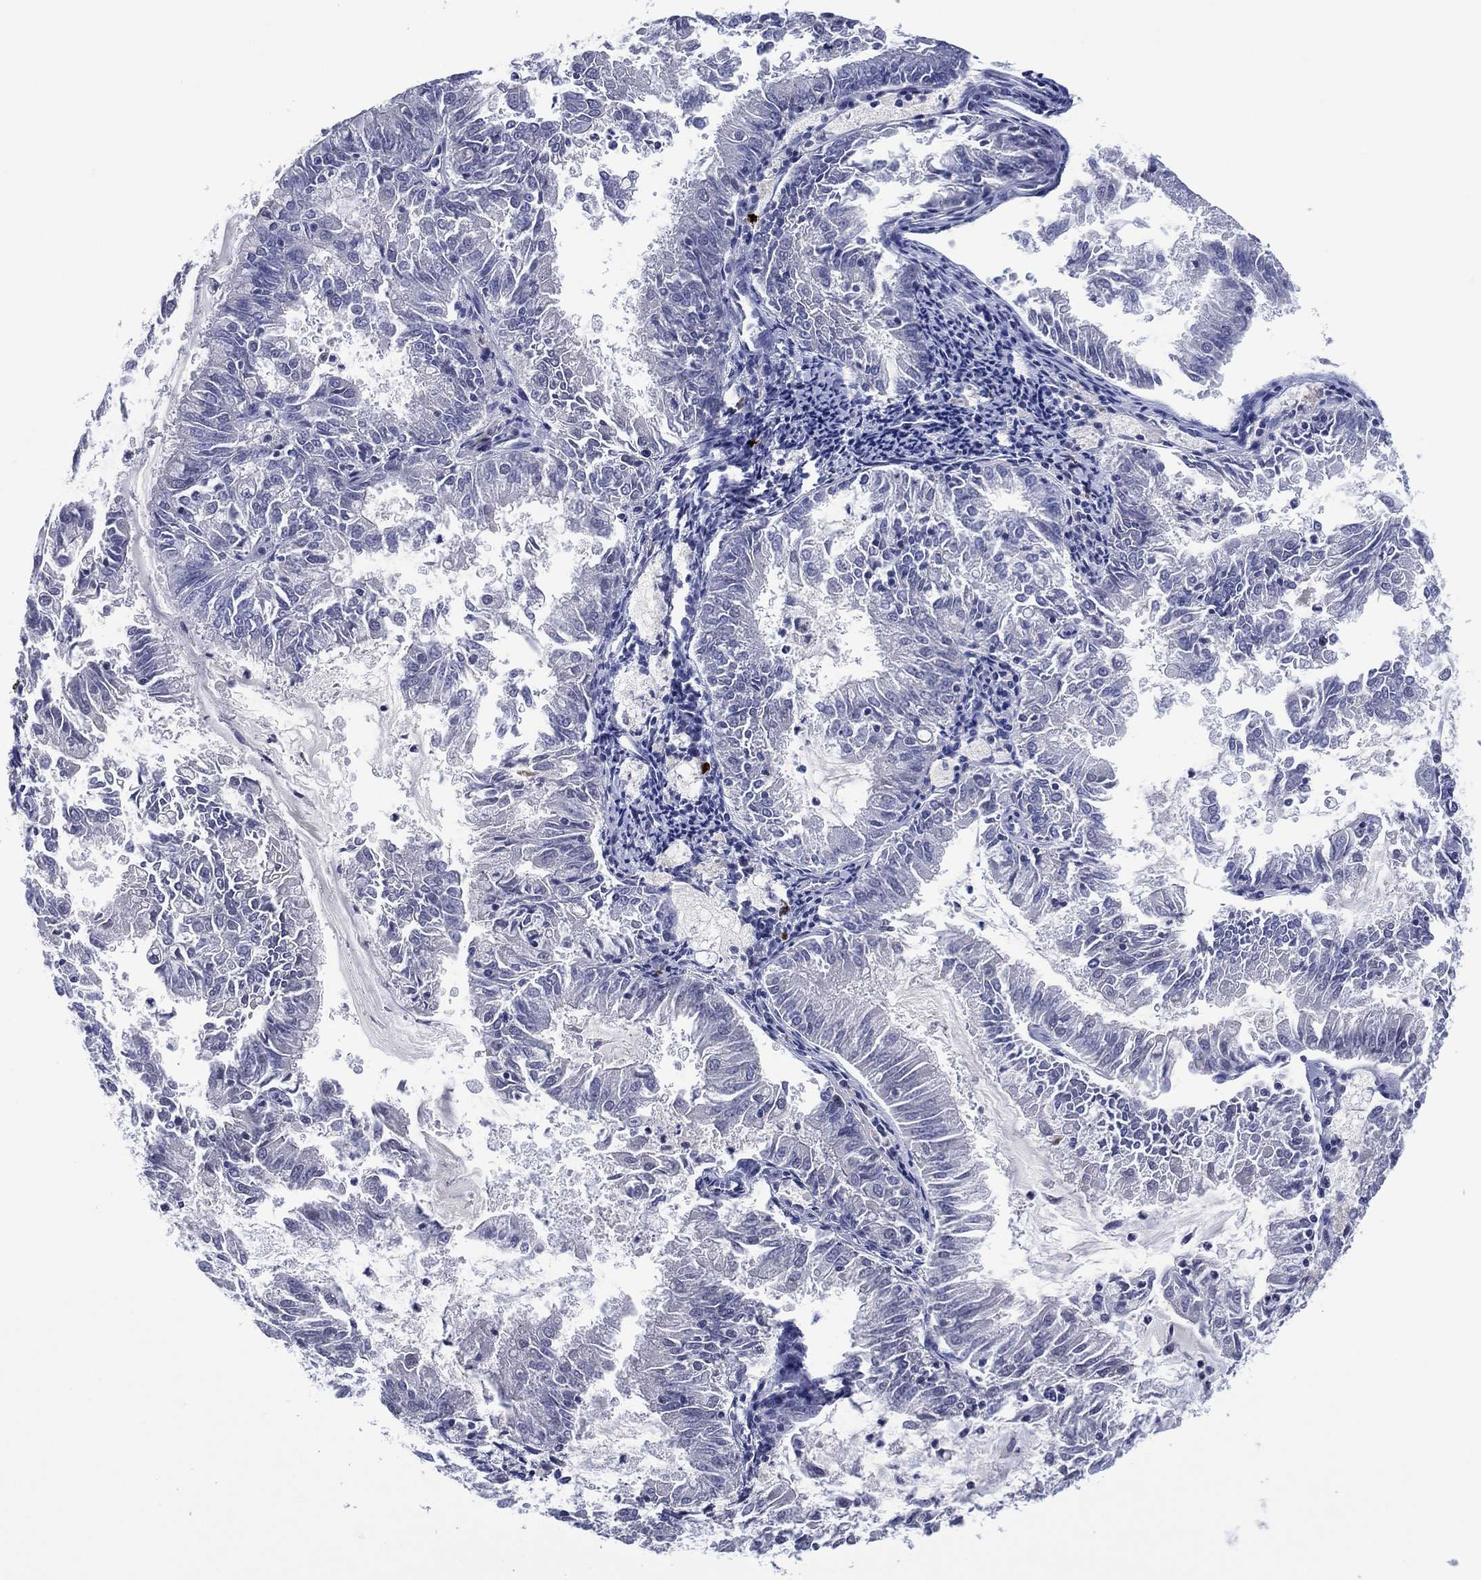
{"staining": {"intensity": "negative", "quantity": "none", "location": "none"}, "tissue": "endometrial cancer", "cell_type": "Tumor cells", "image_type": "cancer", "snomed": [{"axis": "morphology", "description": "Adenocarcinoma, NOS"}, {"axis": "topography", "description": "Endometrium"}], "caption": "Protein analysis of adenocarcinoma (endometrial) exhibits no significant staining in tumor cells. Nuclei are stained in blue.", "gene": "GATA6", "patient": {"sex": "female", "age": 57}}